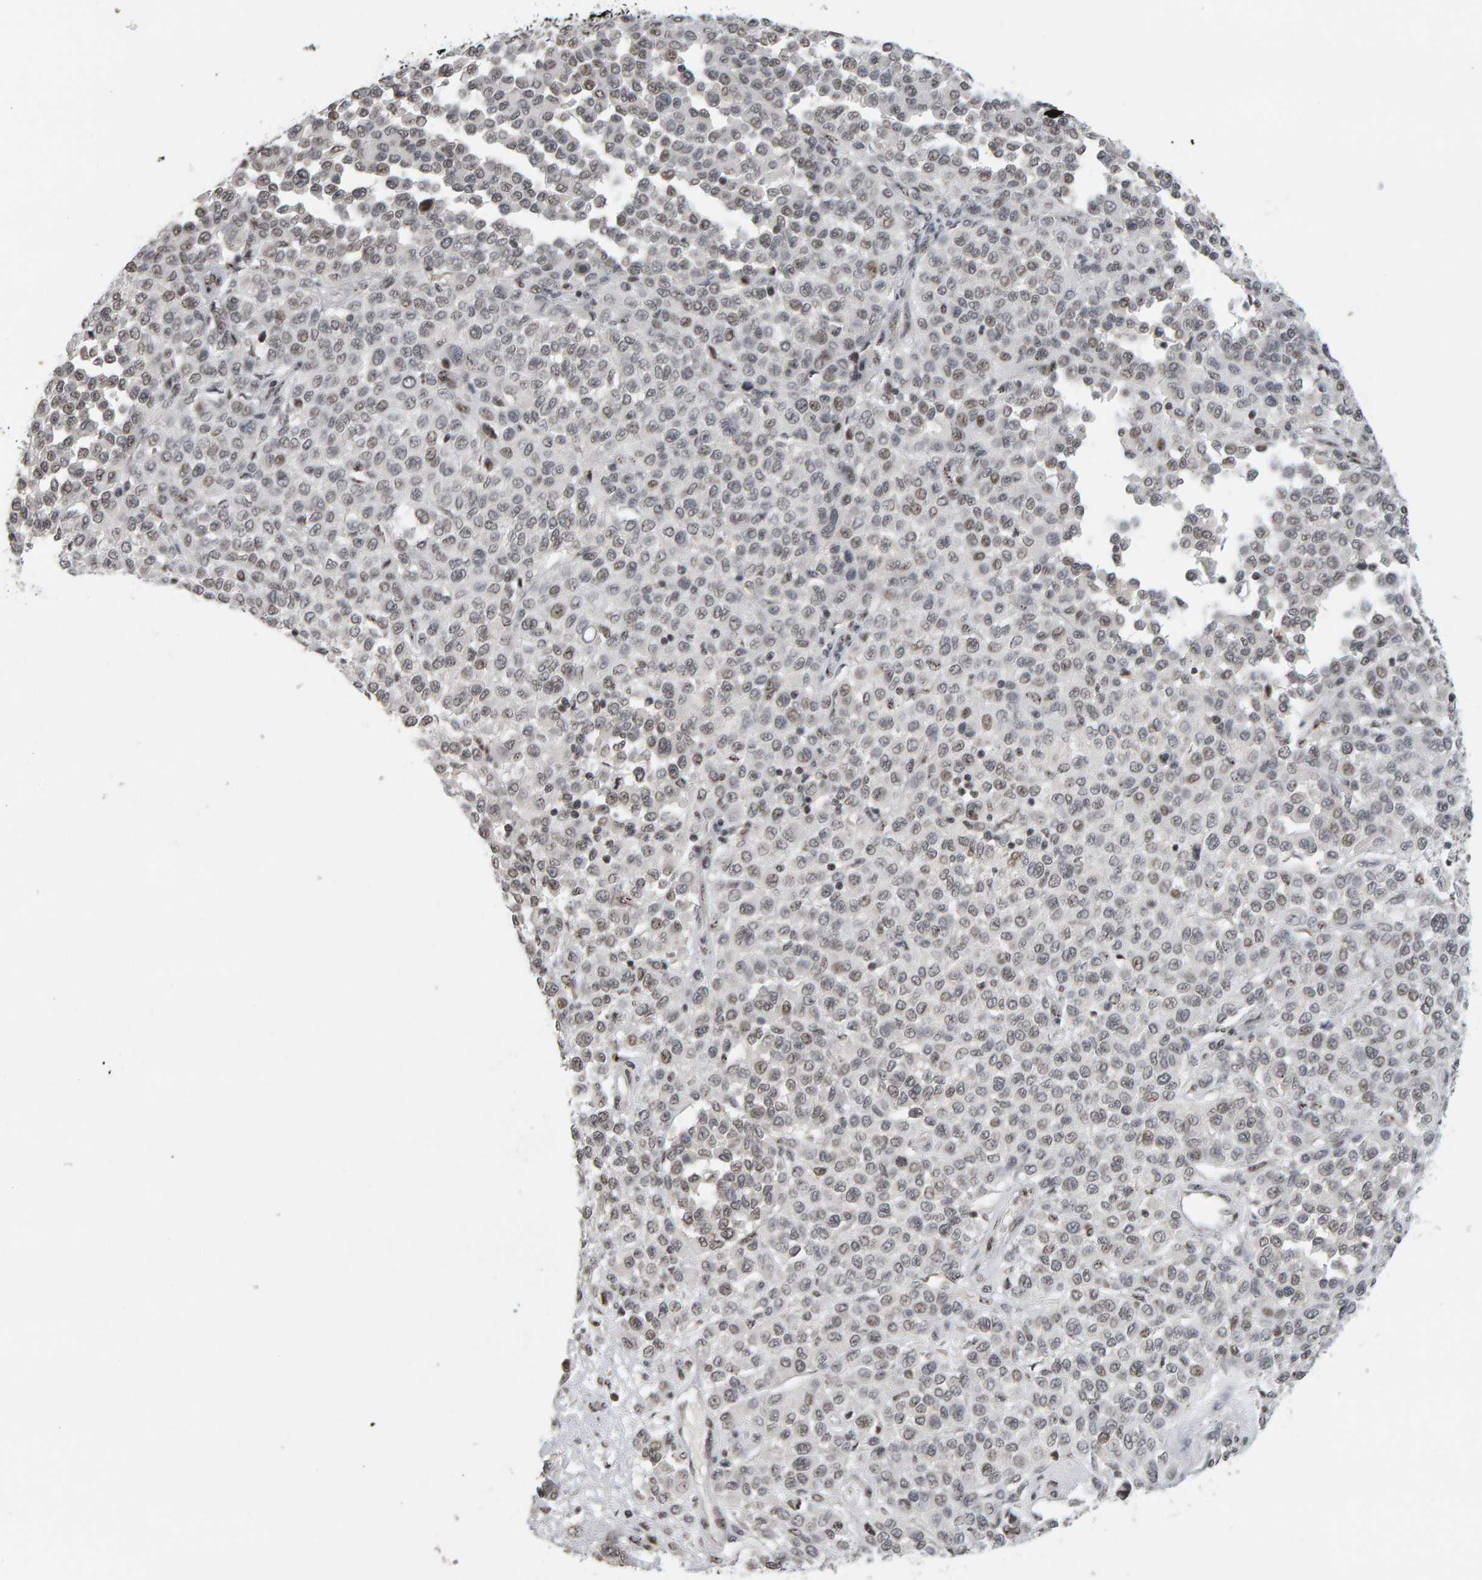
{"staining": {"intensity": "weak", "quantity": ">75%", "location": "nuclear"}, "tissue": "melanoma", "cell_type": "Tumor cells", "image_type": "cancer", "snomed": [{"axis": "morphology", "description": "Malignant melanoma, Metastatic site"}, {"axis": "topography", "description": "Pancreas"}], "caption": "Immunohistochemical staining of human malignant melanoma (metastatic site) displays low levels of weak nuclear protein staining in approximately >75% of tumor cells.", "gene": "TRAM1", "patient": {"sex": "female", "age": 30}}